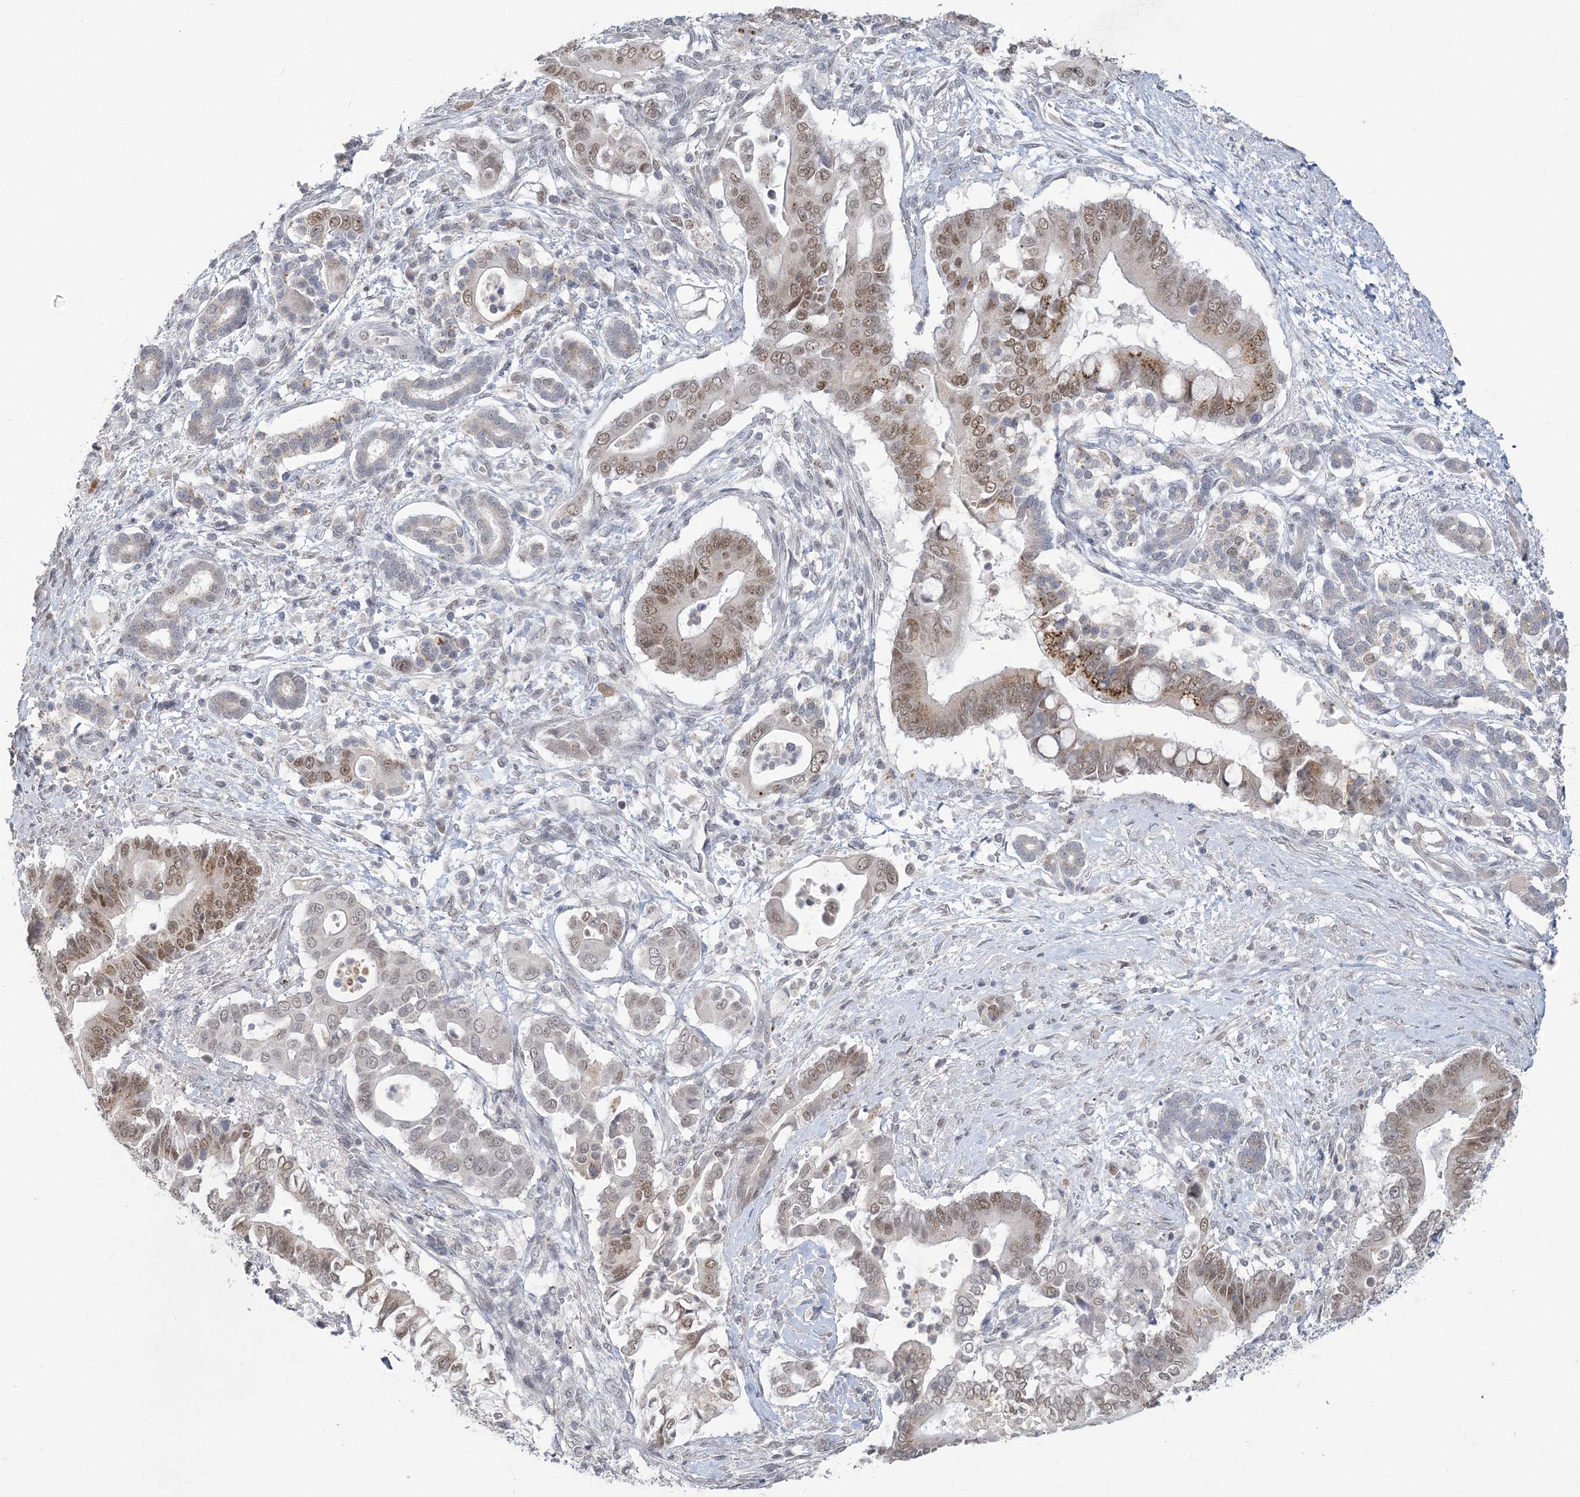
{"staining": {"intensity": "moderate", "quantity": "25%-75%", "location": "cytoplasmic/membranous,nuclear"}, "tissue": "pancreatic cancer", "cell_type": "Tumor cells", "image_type": "cancer", "snomed": [{"axis": "morphology", "description": "Adenocarcinoma, NOS"}, {"axis": "topography", "description": "Pancreas"}], "caption": "Immunohistochemistry (IHC) histopathology image of human pancreatic cancer (adenocarcinoma) stained for a protein (brown), which displays medium levels of moderate cytoplasmic/membranous and nuclear staining in about 25%-75% of tumor cells.", "gene": "ZBTB7A", "patient": {"sex": "male", "age": 68}}